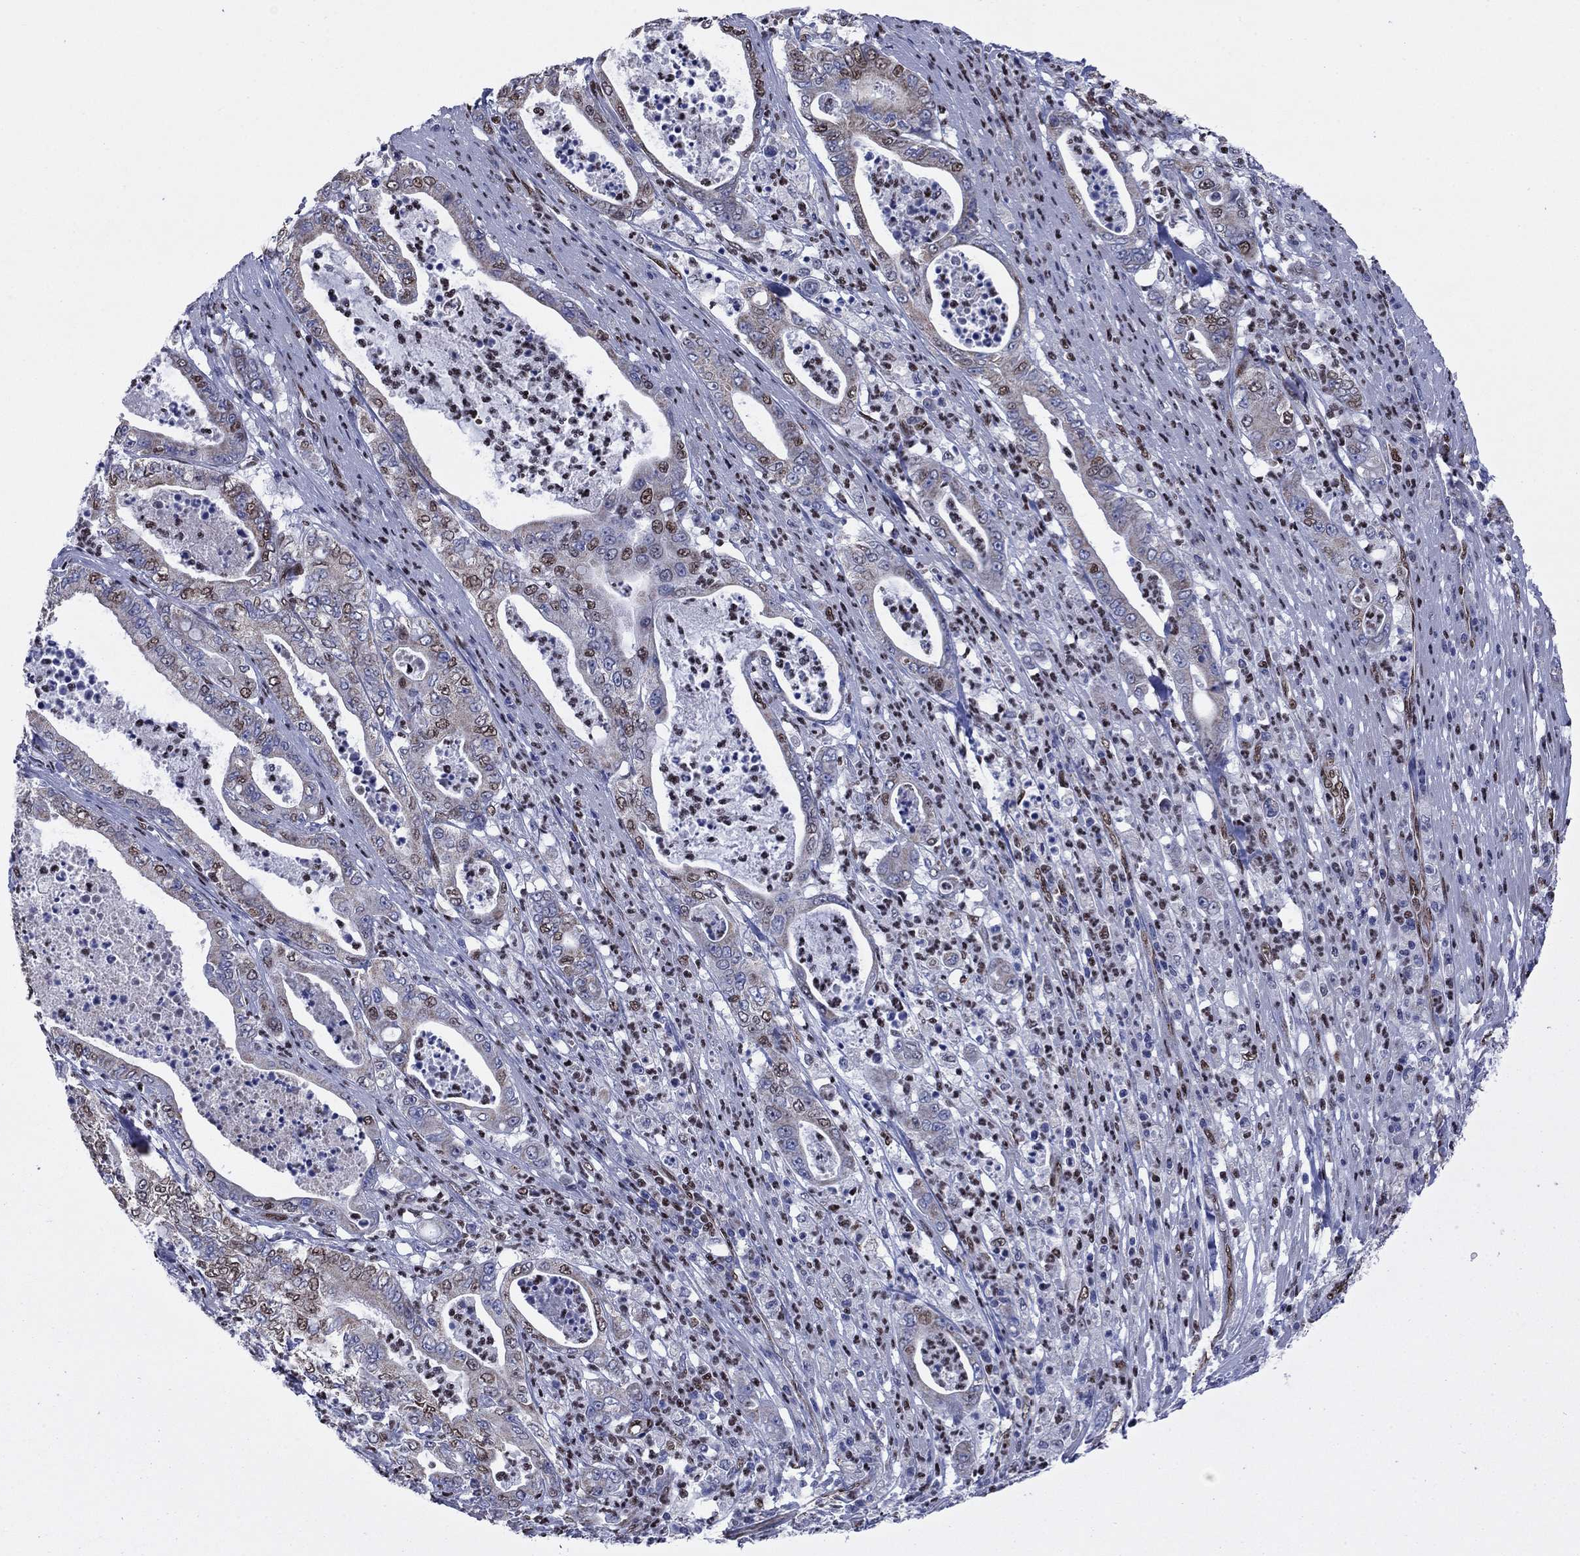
{"staining": {"intensity": "moderate", "quantity": "<25%", "location": "cytoplasmic/membranous,nuclear"}, "tissue": "pancreatic cancer", "cell_type": "Tumor cells", "image_type": "cancer", "snomed": [{"axis": "morphology", "description": "Adenocarcinoma, NOS"}, {"axis": "topography", "description": "Pancreas"}], "caption": "Adenocarcinoma (pancreatic) was stained to show a protein in brown. There is low levels of moderate cytoplasmic/membranous and nuclear positivity in about <25% of tumor cells.", "gene": "N4BP2", "patient": {"sex": "male", "age": 71}}